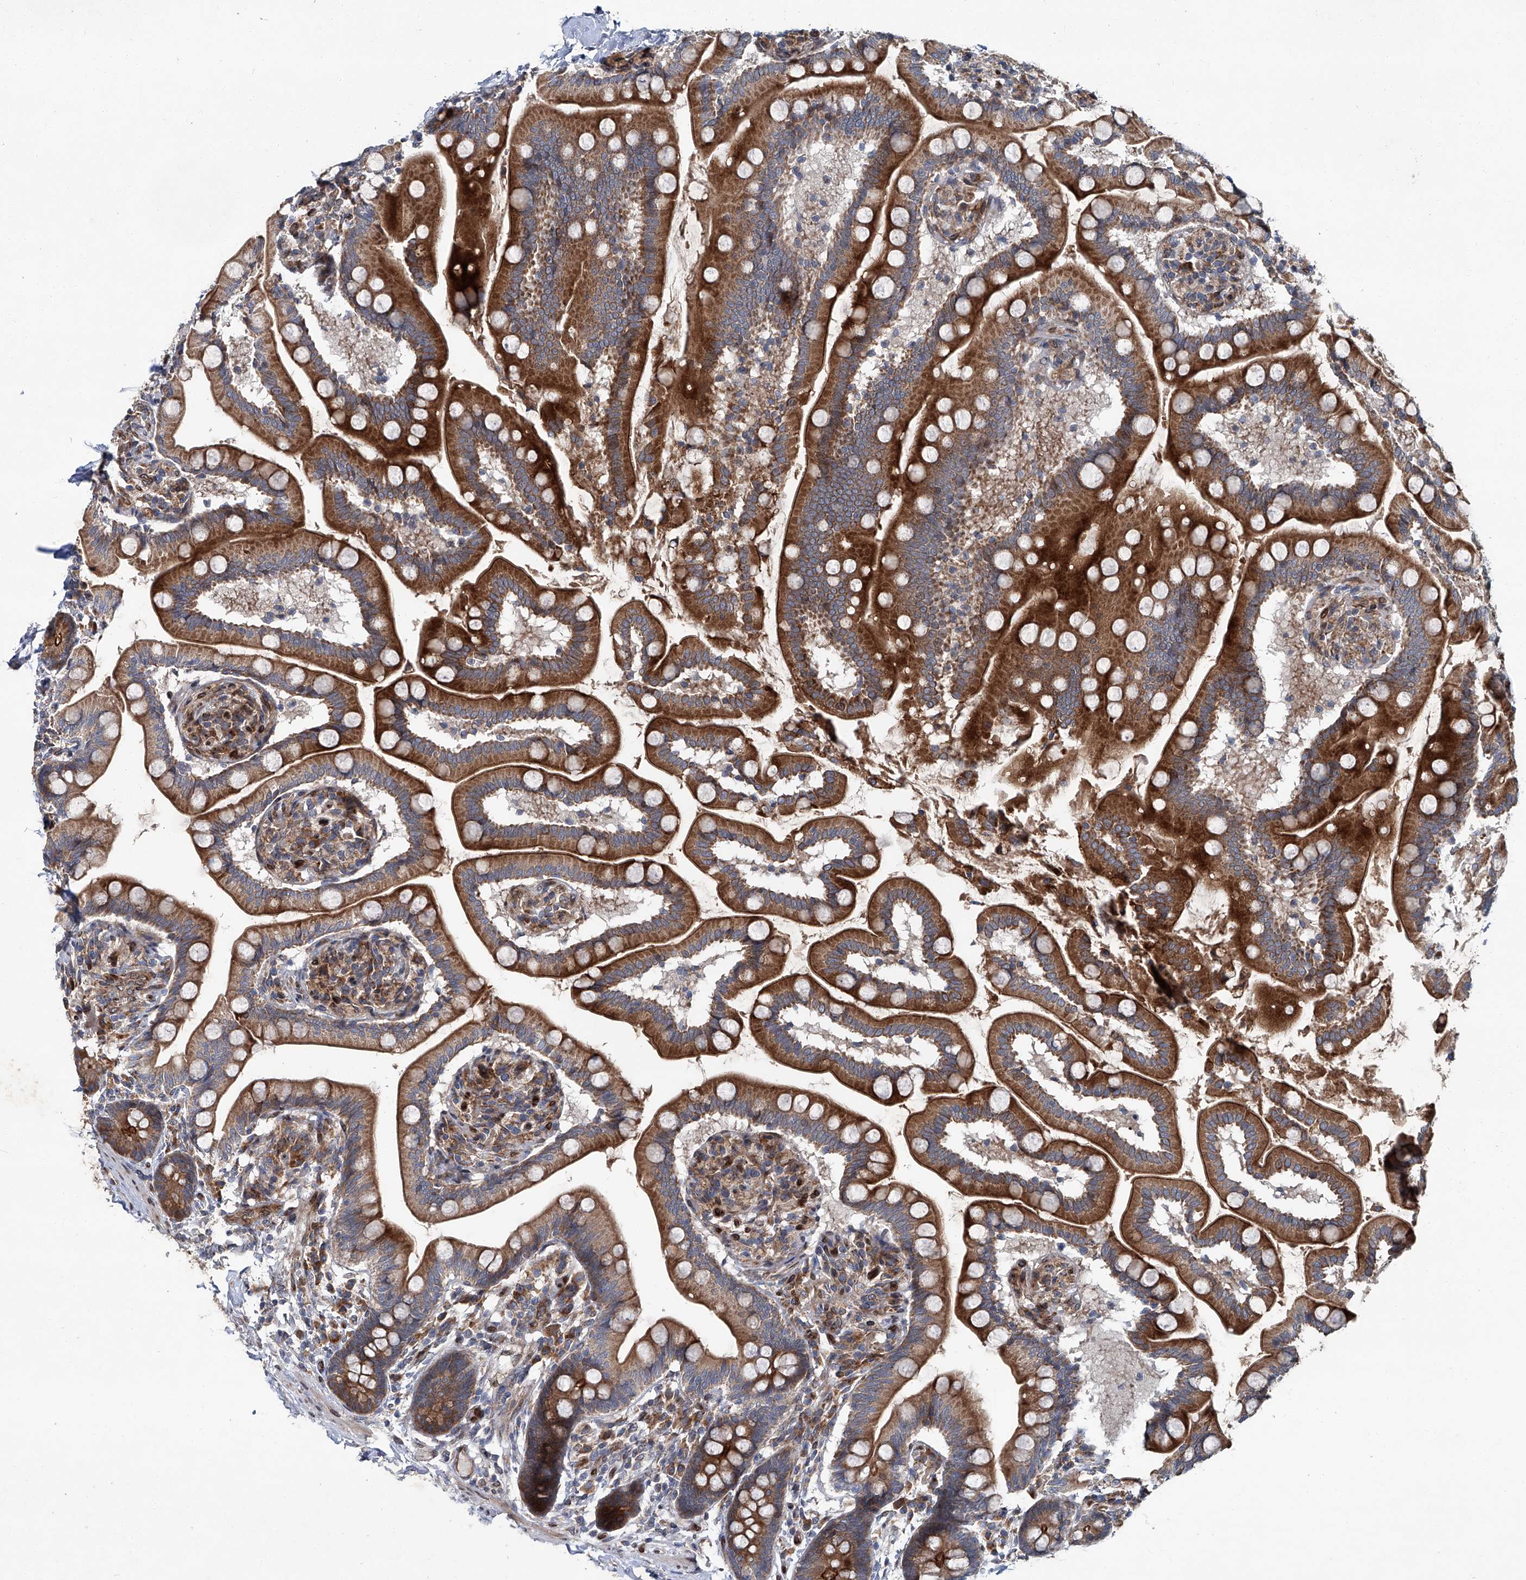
{"staining": {"intensity": "strong", "quantity": ">75%", "location": "cytoplasmic/membranous"}, "tissue": "small intestine", "cell_type": "Glandular cells", "image_type": "normal", "snomed": [{"axis": "morphology", "description": "Normal tissue, NOS"}, {"axis": "topography", "description": "Small intestine"}], "caption": "Immunohistochemistry (DAB (3,3'-diaminobenzidine)) staining of benign small intestine reveals strong cytoplasmic/membranous protein staining in approximately >75% of glandular cells. Using DAB (3,3'-diaminobenzidine) (brown) and hematoxylin (blue) stains, captured at high magnification using brightfield microscopy.", "gene": "GPR132", "patient": {"sex": "female", "age": 64}}